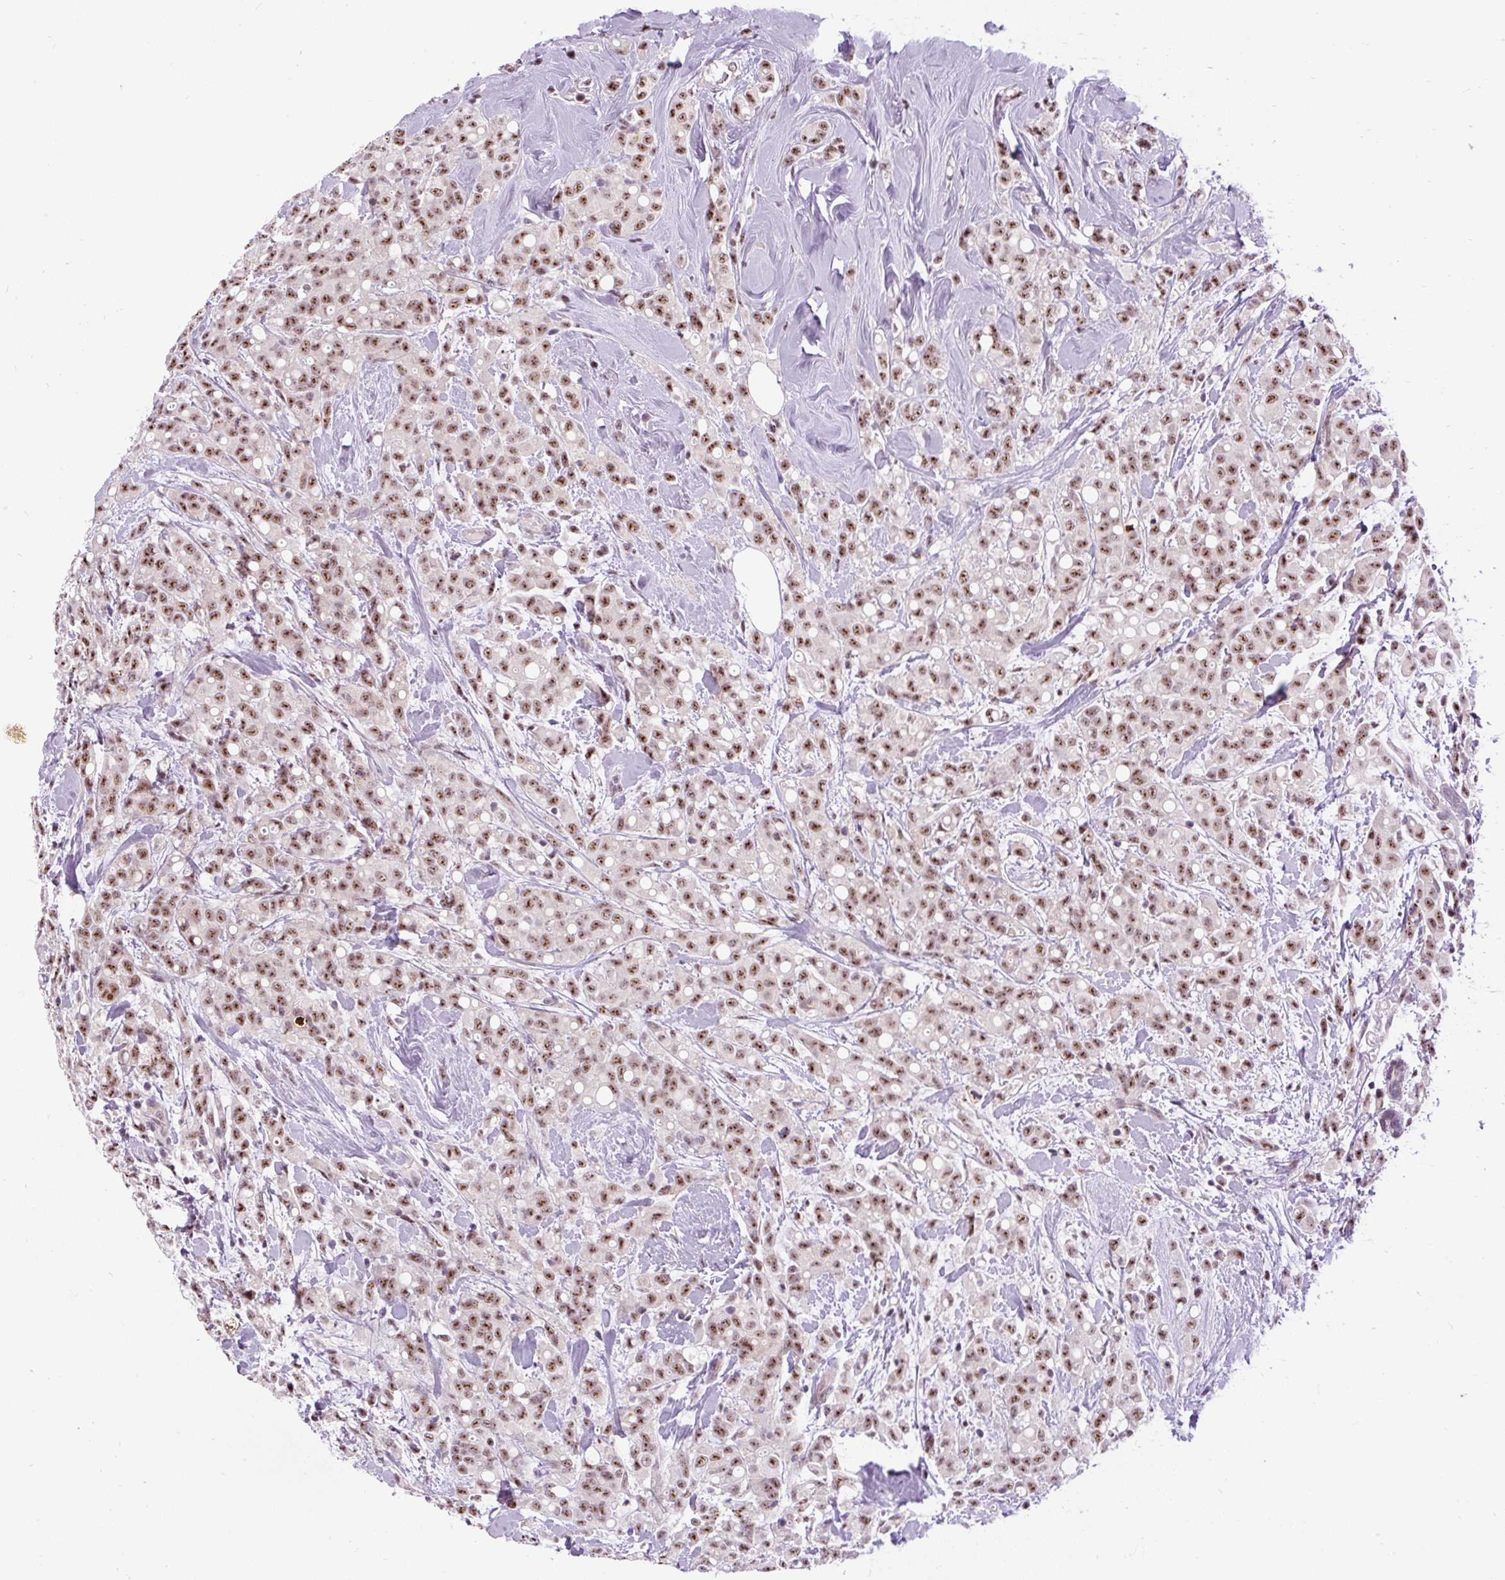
{"staining": {"intensity": "moderate", "quantity": ">75%", "location": "nuclear"}, "tissue": "breast cancer", "cell_type": "Tumor cells", "image_type": "cancer", "snomed": [{"axis": "morphology", "description": "Lobular carcinoma"}, {"axis": "topography", "description": "Breast"}], "caption": "A brown stain labels moderate nuclear expression of a protein in breast lobular carcinoma tumor cells. The protein is stained brown, and the nuclei are stained in blue (DAB IHC with brightfield microscopy, high magnification).", "gene": "SMC5", "patient": {"sex": "female", "age": 68}}